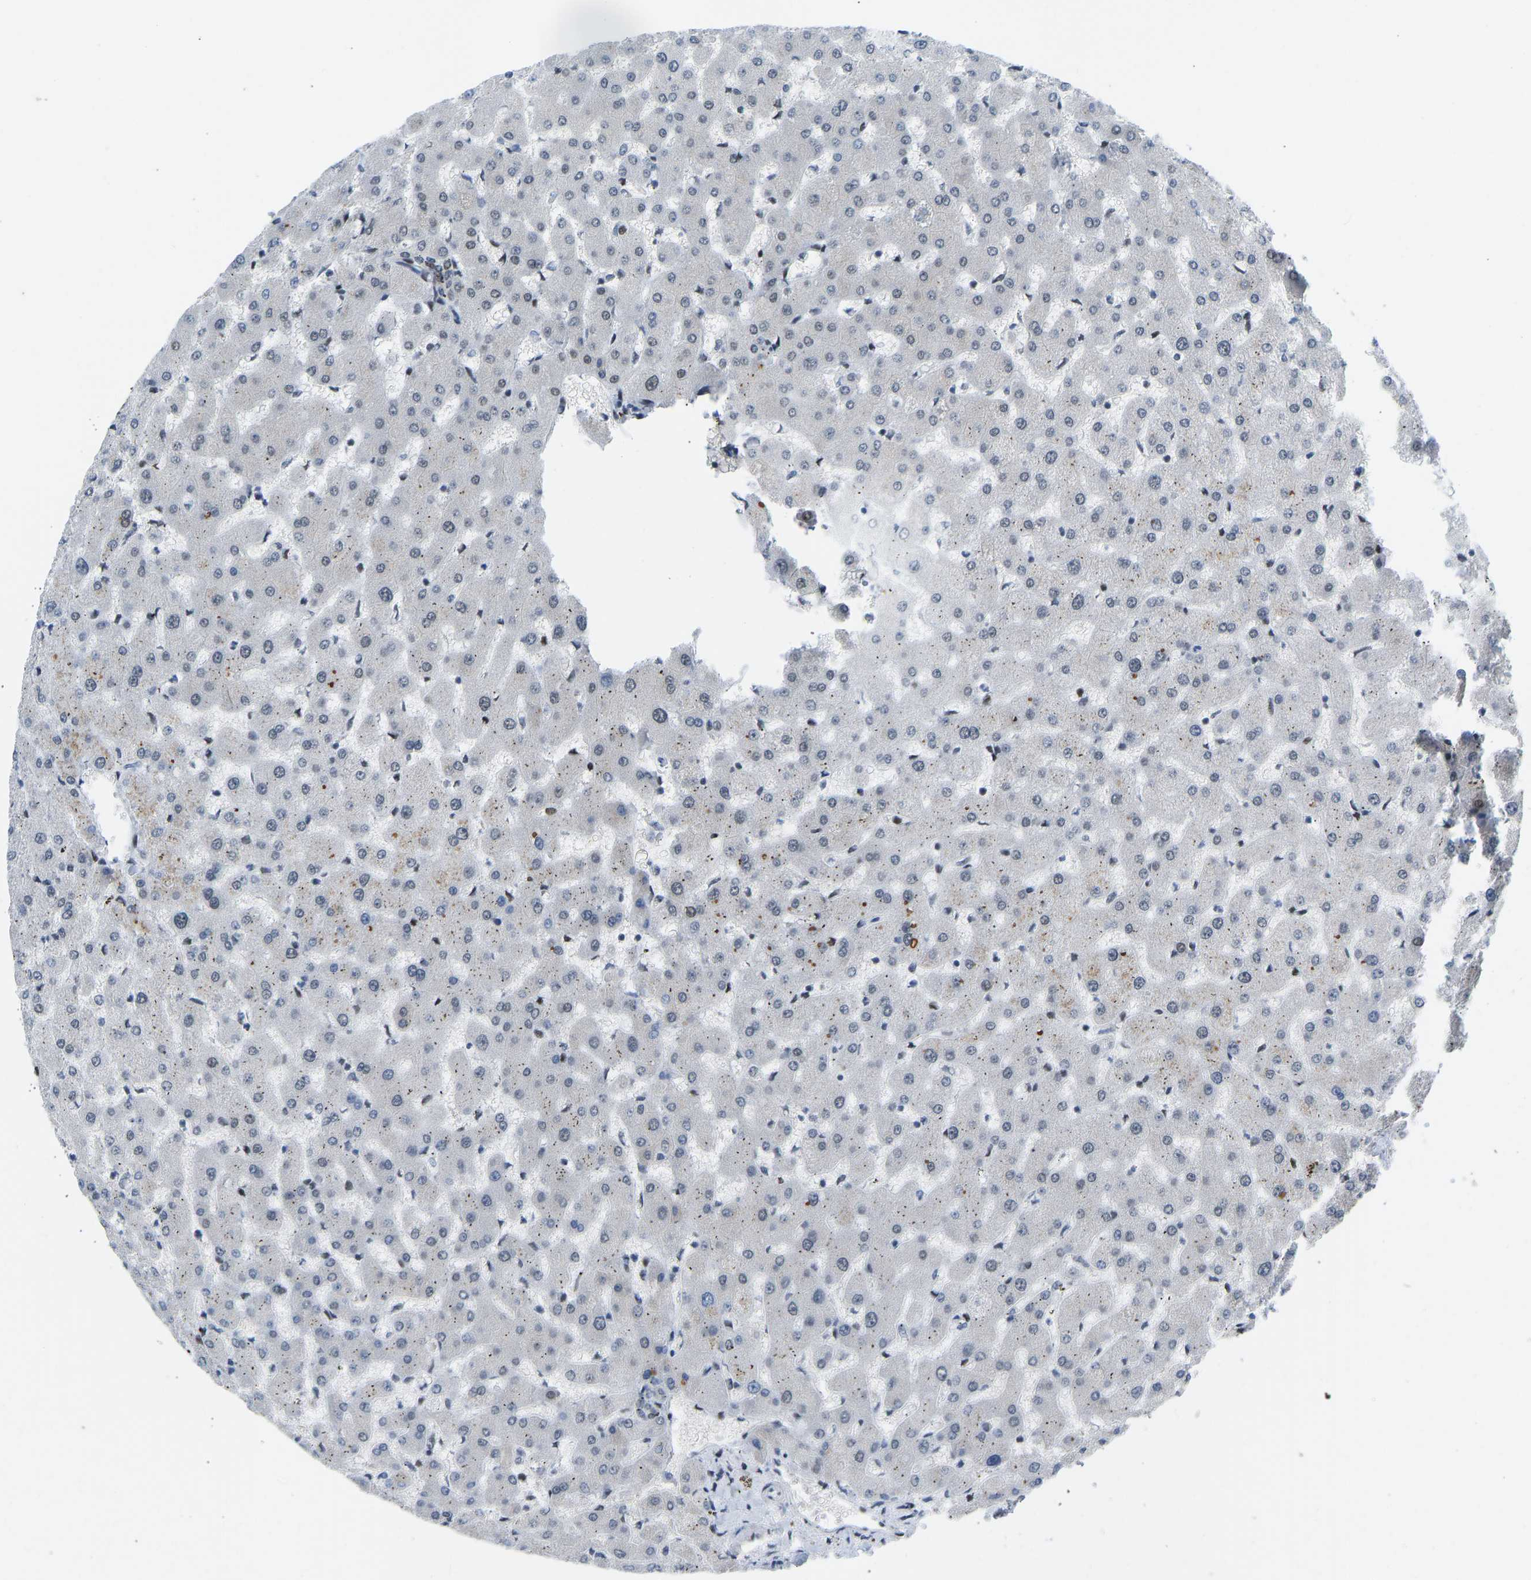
{"staining": {"intensity": "moderate", "quantity": "25%-75%", "location": "nuclear"}, "tissue": "liver", "cell_type": "Cholangiocytes", "image_type": "normal", "snomed": [{"axis": "morphology", "description": "Normal tissue, NOS"}, {"axis": "topography", "description": "Liver"}], "caption": "Protein staining by immunohistochemistry (IHC) demonstrates moderate nuclear staining in about 25%-75% of cholangiocytes in benign liver.", "gene": "FOXK1", "patient": {"sex": "female", "age": 63}}